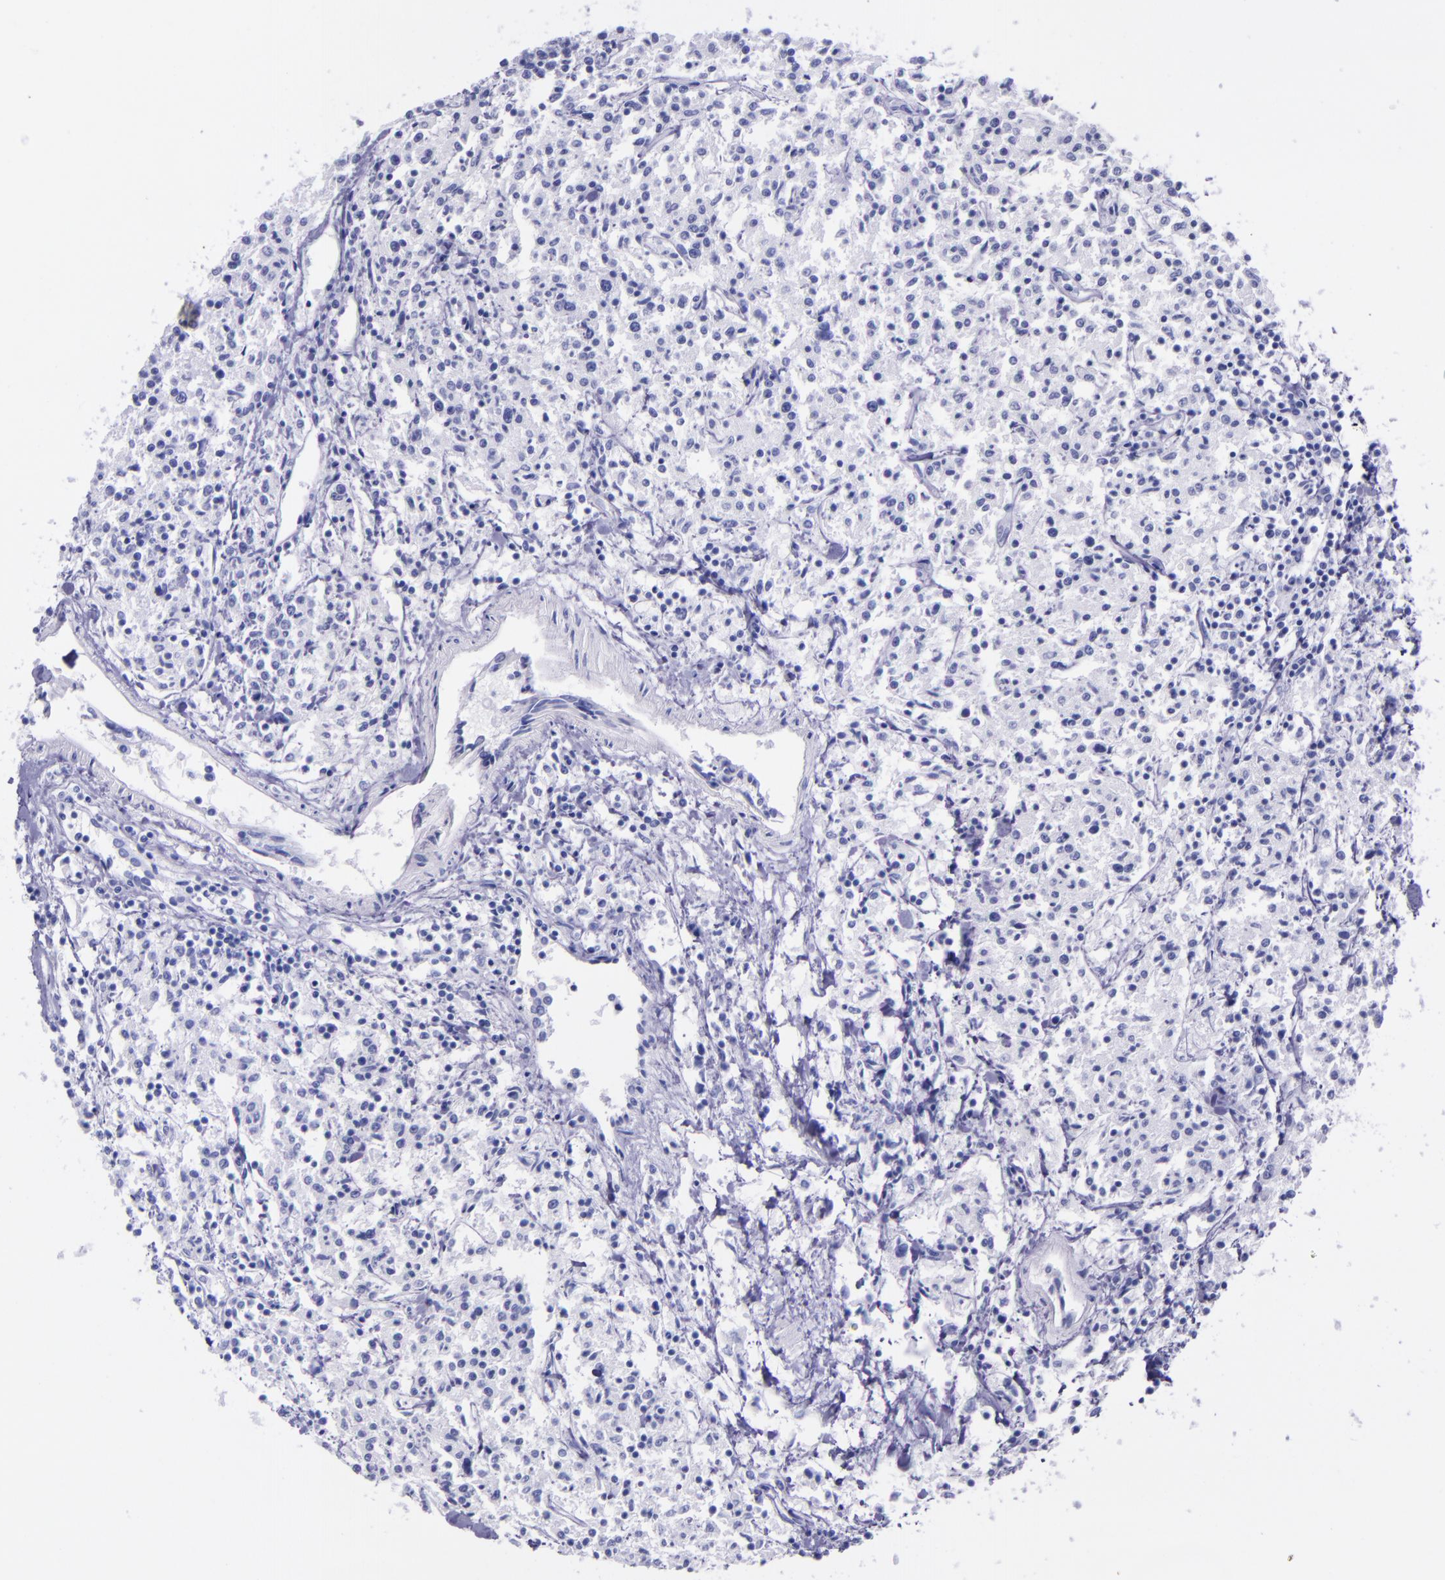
{"staining": {"intensity": "negative", "quantity": "none", "location": "none"}, "tissue": "lymphoma", "cell_type": "Tumor cells", "image_type": "cancer", "snomed": [{"axis": "morphology", "description": "Malignant lymphoma, non-Hodgkin's type, Low grade"}, {"axis": "topography", "description": "Small intestine"}], "caption": "An IHC micrograph of lymphoma is shown. There is no staining in tumor cells of lymphoma. Nuclei are stained in blue.", "gene": "MBP", "patient": {"sex": "female", "age": 59}}